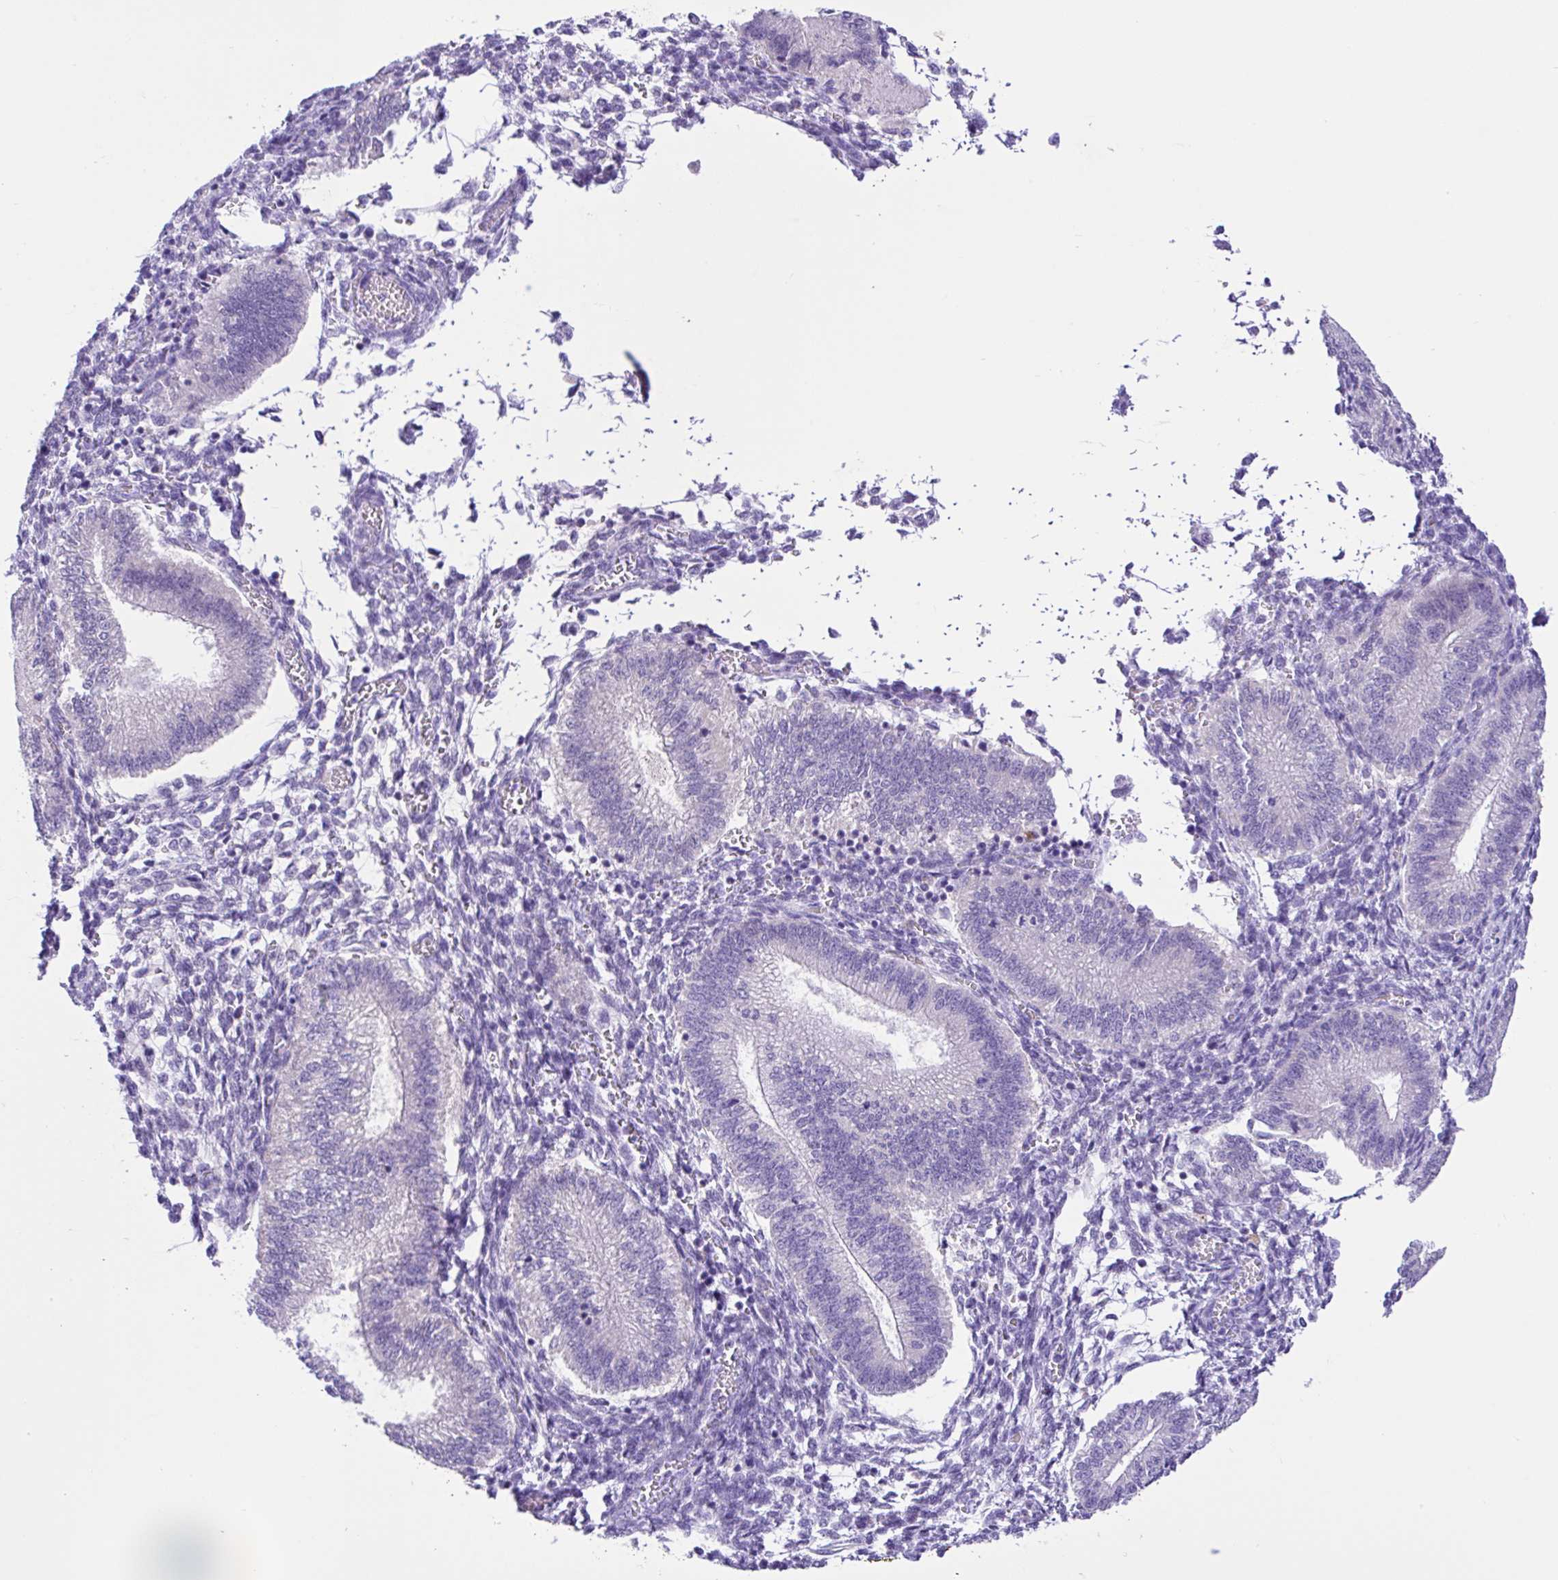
{"staining": {"intensity": "negative", "quantity": "none", "location": "none"}, "tissue": "endometrium", "cell_type": "Cells in endometrial stroma", "image_type": "normal", "snomed": [{"axis": "morphology", "description": "Normal tissue, NOS"}, {"axis": "topography", "description": "Endometrium"}], "caption": "Cells in endometrial stroma show no significant protein staining in benign endometrium.", "gene": "ANO4", "patient": {"sex": "female", "age": 25}}